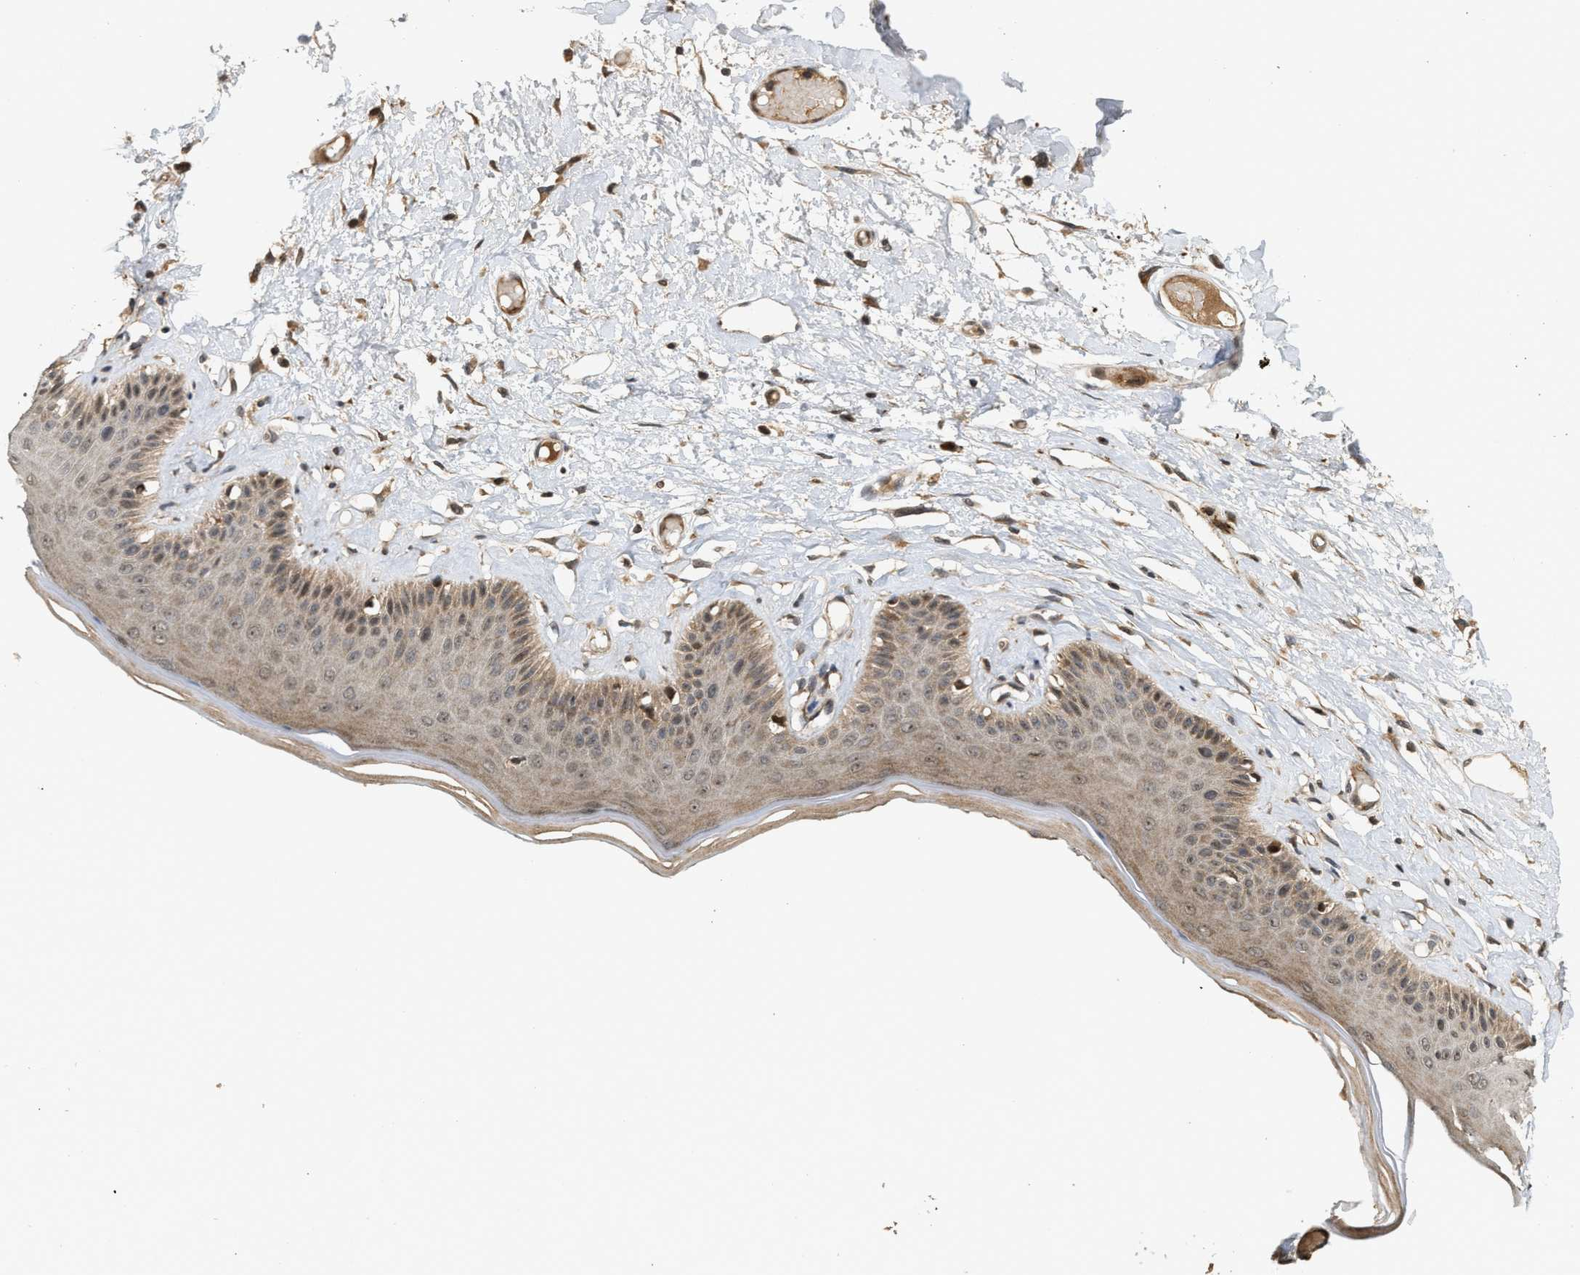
{"staining": {"intensity": "moderate", "quantity": ">75%", "location": "cytoplasmic/membranous,nuclear"}, "tissue": "skin", "cell_type": "Epidermal cells", "image_type": "normal", "snomed": [{"axis": "morphology", "description": "Normal tissue, NOS"}, {"axis": "topography", "description": "Vulva"}], "caption": "Immunohistochemistry histopathology image of unremarkable skin stained for a protein (brown), which displays medium levels of moderate cytoplasmic/membranous,nuclear expression in approximately >75% of epidermal cells.", "gene": "ELP2", "patient": {"sex": "female", "age": 73}}